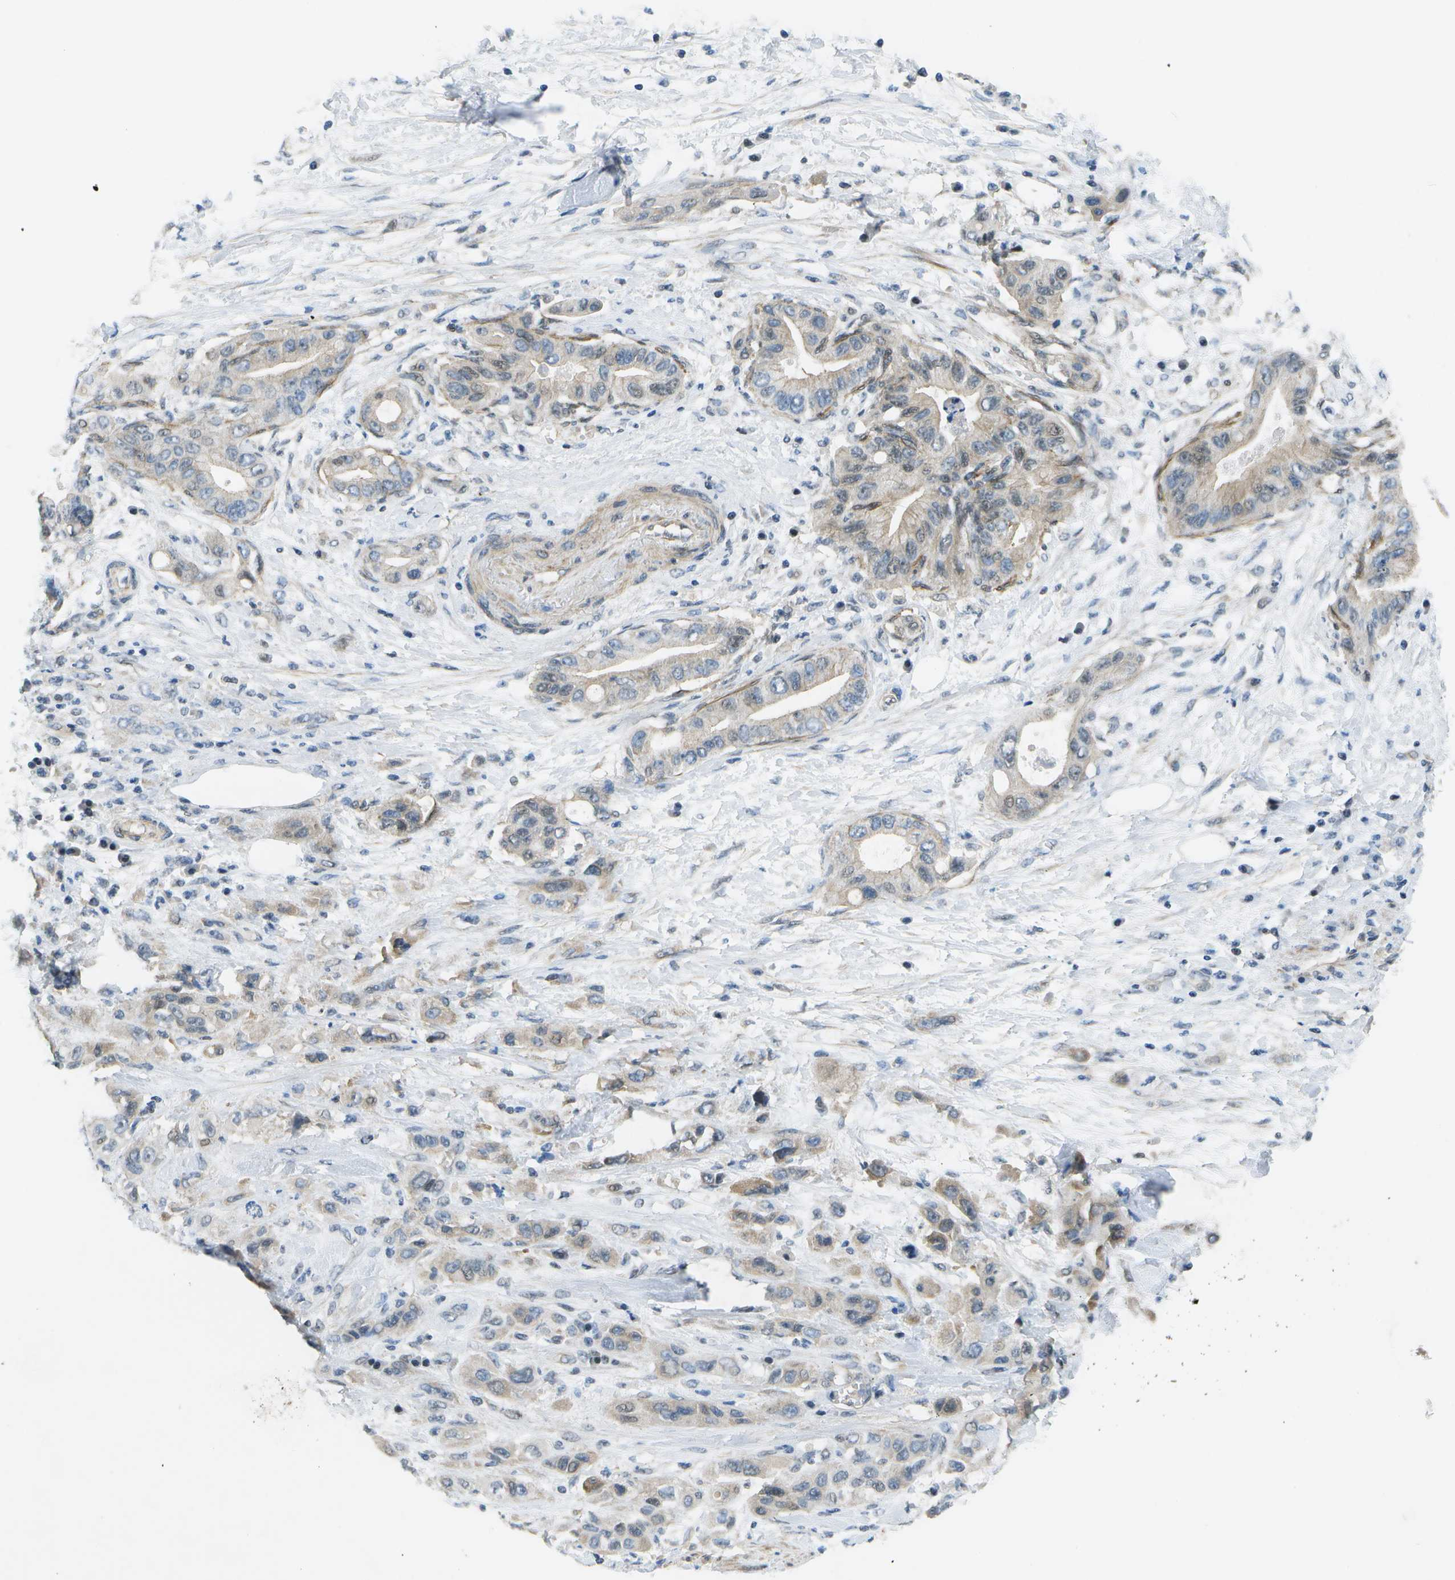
{"staining": {"intensity": "weak", "quantity": ">75%", "location": "cytoplasmic/membranous"}, "tissue": "pancreatic cancer", "cell_type": "Tumor cells", "image_type": "cancer", "snomed": [{"axis": "morphology", "description": "Adenocarcinoma, NOS"}, {"axis": "topography", "description": "Pancreas"}], "caption": "High-magnification brightfield microscopy of adenocarcinoma (pancreatic) stained with DAB (3,3'-diaminobenzidine) (brown) and counterstained with hematoxylin (blue). tumor cells exhibit weak cytoplasmic/membranous staining is appreciated in about>75% of cells.", "gene": "ENPP5", "patient": {"sex": "female", "age": 73}}